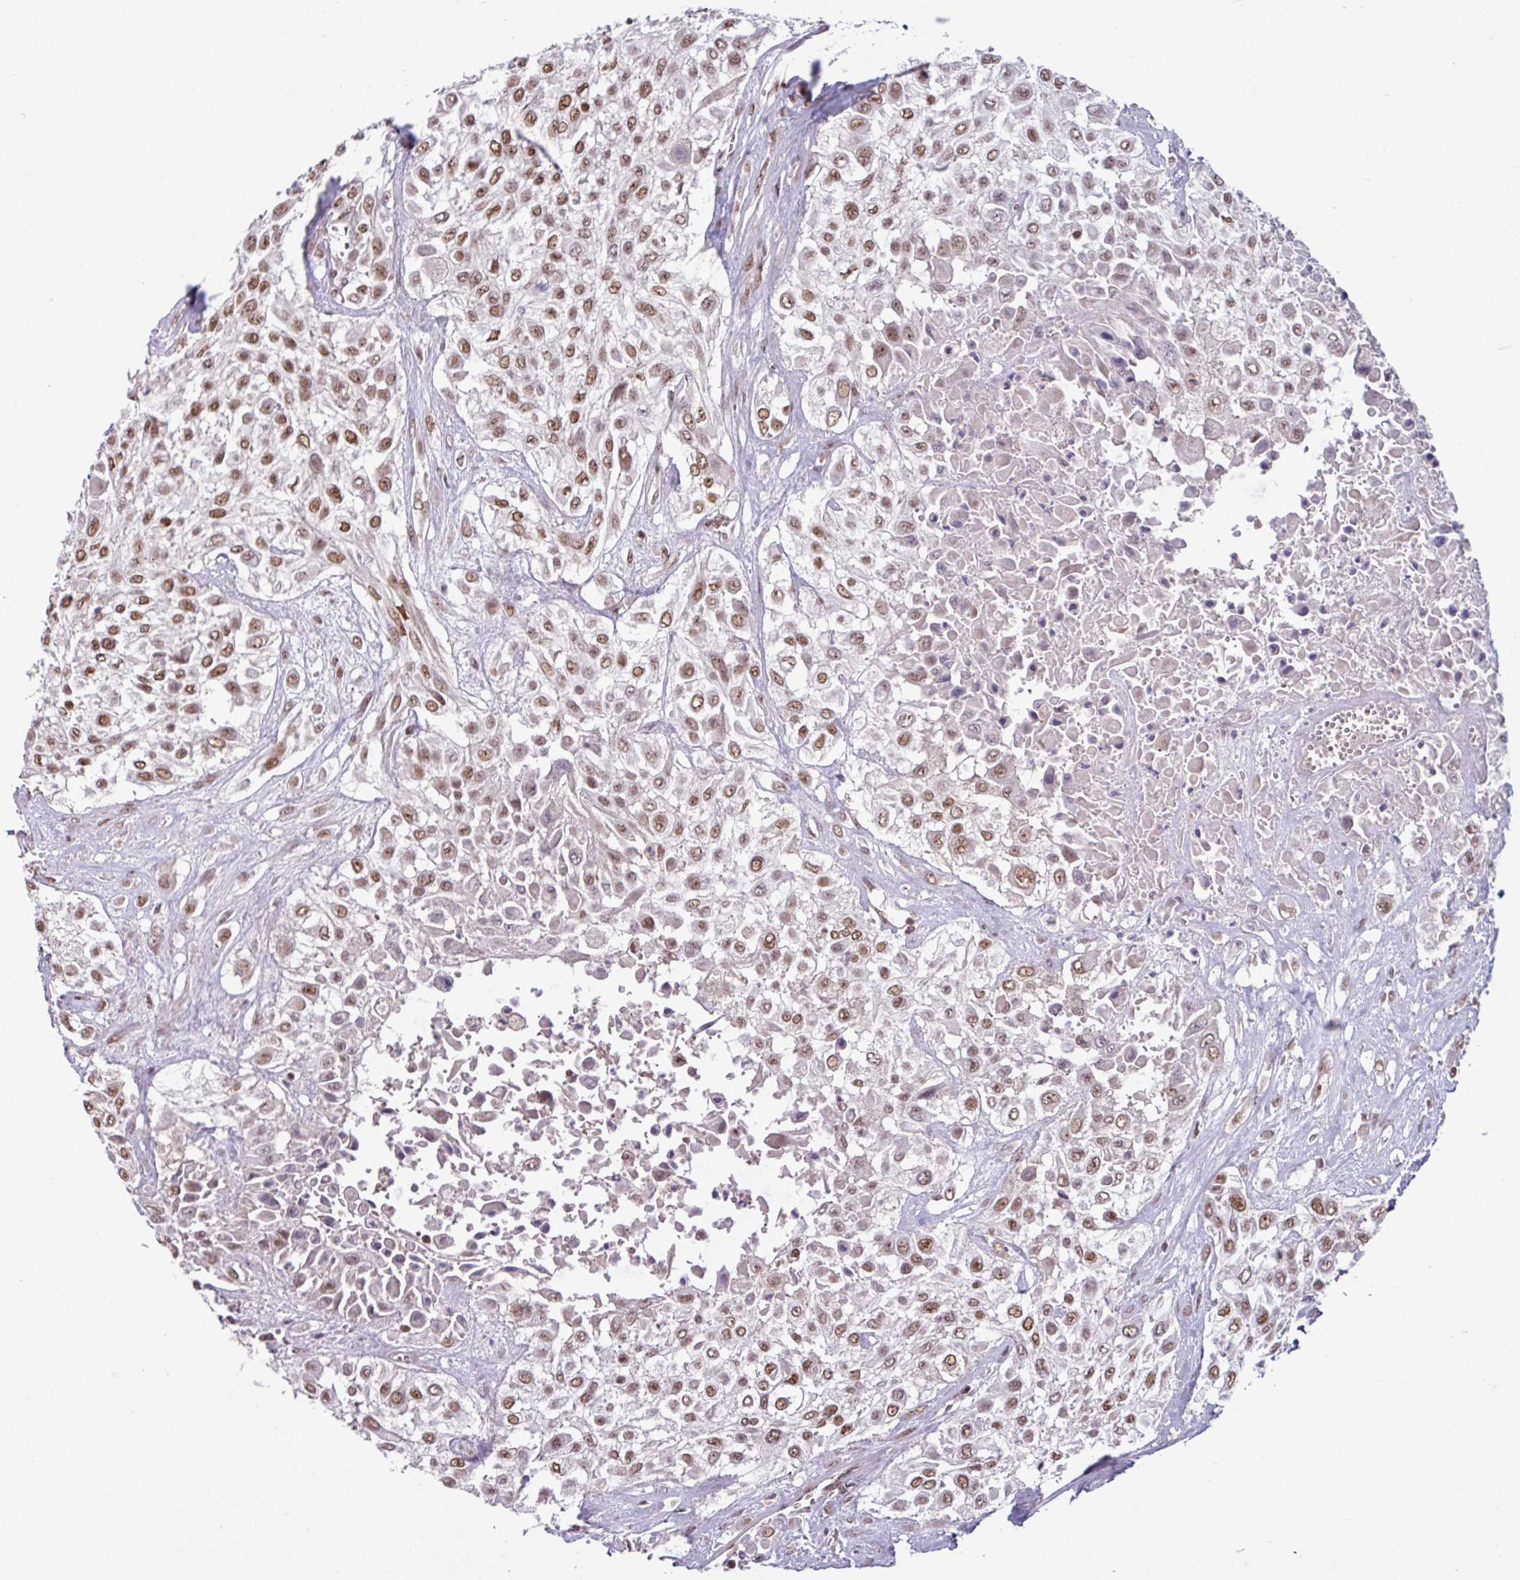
{"staining": {"intensity": "moderate", "quantity": ">75%", "location": "nuclear"}, "tissue": "urothelial cancer", "cell_type": "Tumor cells", "image_type": "cancer", "snomed": [{"axis": "morphology", "description": "Urothelial carcinoma, High grade"}, {"axis": "topography", "description": "Urinary bladder"}], "caption": "This histopathology image demonstrates immunohistochemistry (IHC) staining of human urothelial cancer, with medium moderate nuclear positivity in approximately >75% of tumor cells.", "gene": "TDG", "patient": {"sex": "male", "age": 57}}